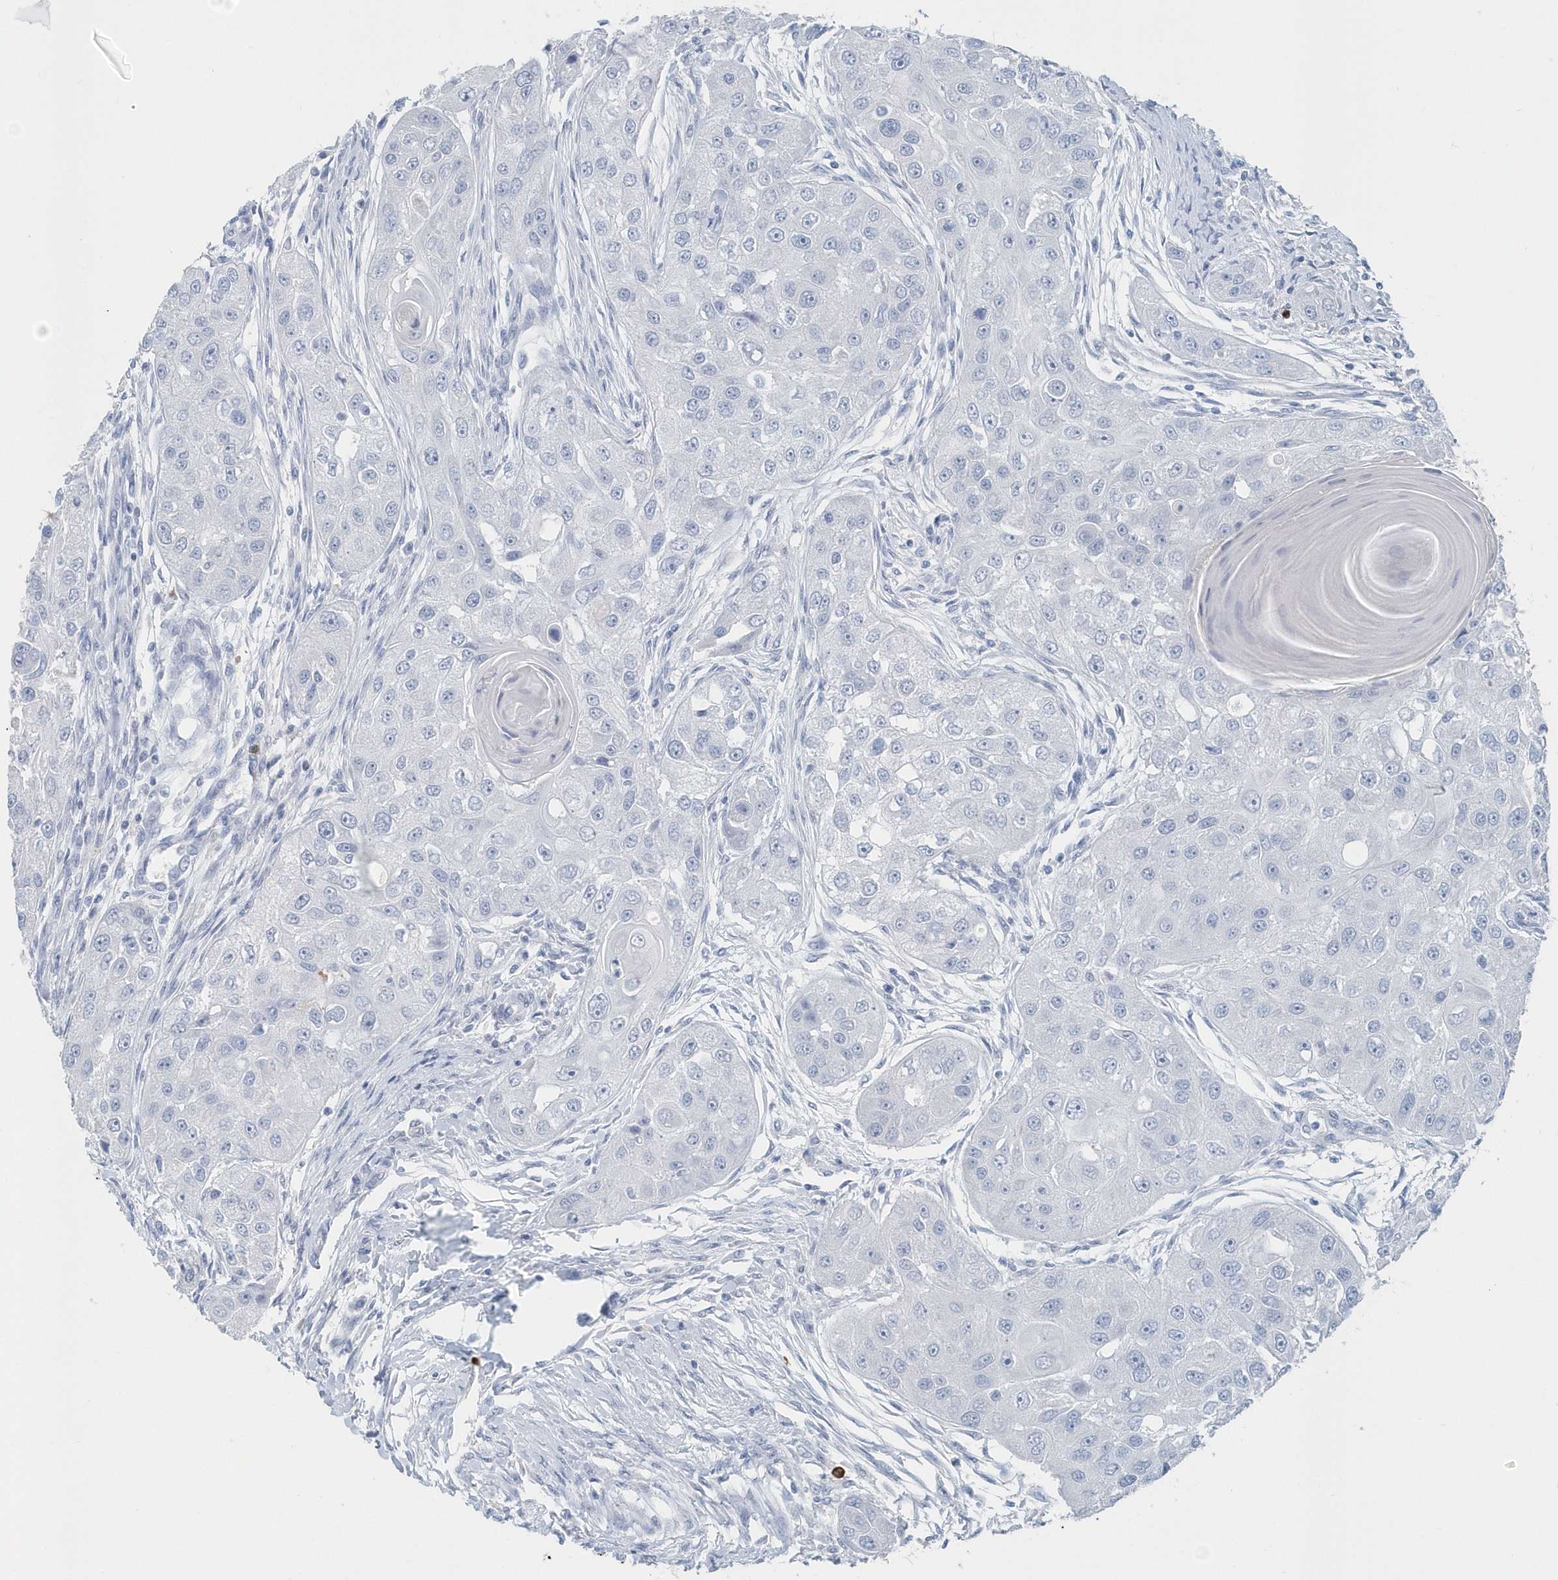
{"staining": {"intensity": "negative", "quantity": "none", "location": "none"}, "tissue": "head and neck cancer", "cell_type": "Tumor cells", "image_type": "cancer", "snomed": [{"axis": "morphology", "description": "Normal tissue, NOS"}, {"axis": "morphology", "description": "Squamous cell carcinoma, NOS"}, {"axis": "topography", "description": "Skeletal muscle"}, {"axis": "topography", "description": "Head-Neck"}], "caption": "A high-resolution image shows immunohistochemistry (IHC) staining of head and neck cancer (squamous cell carcinoma), which exhibits no significant staining in tumor cells.", "gene": "JCHAIN", "patient": {"sex": "male", "age": 51}}